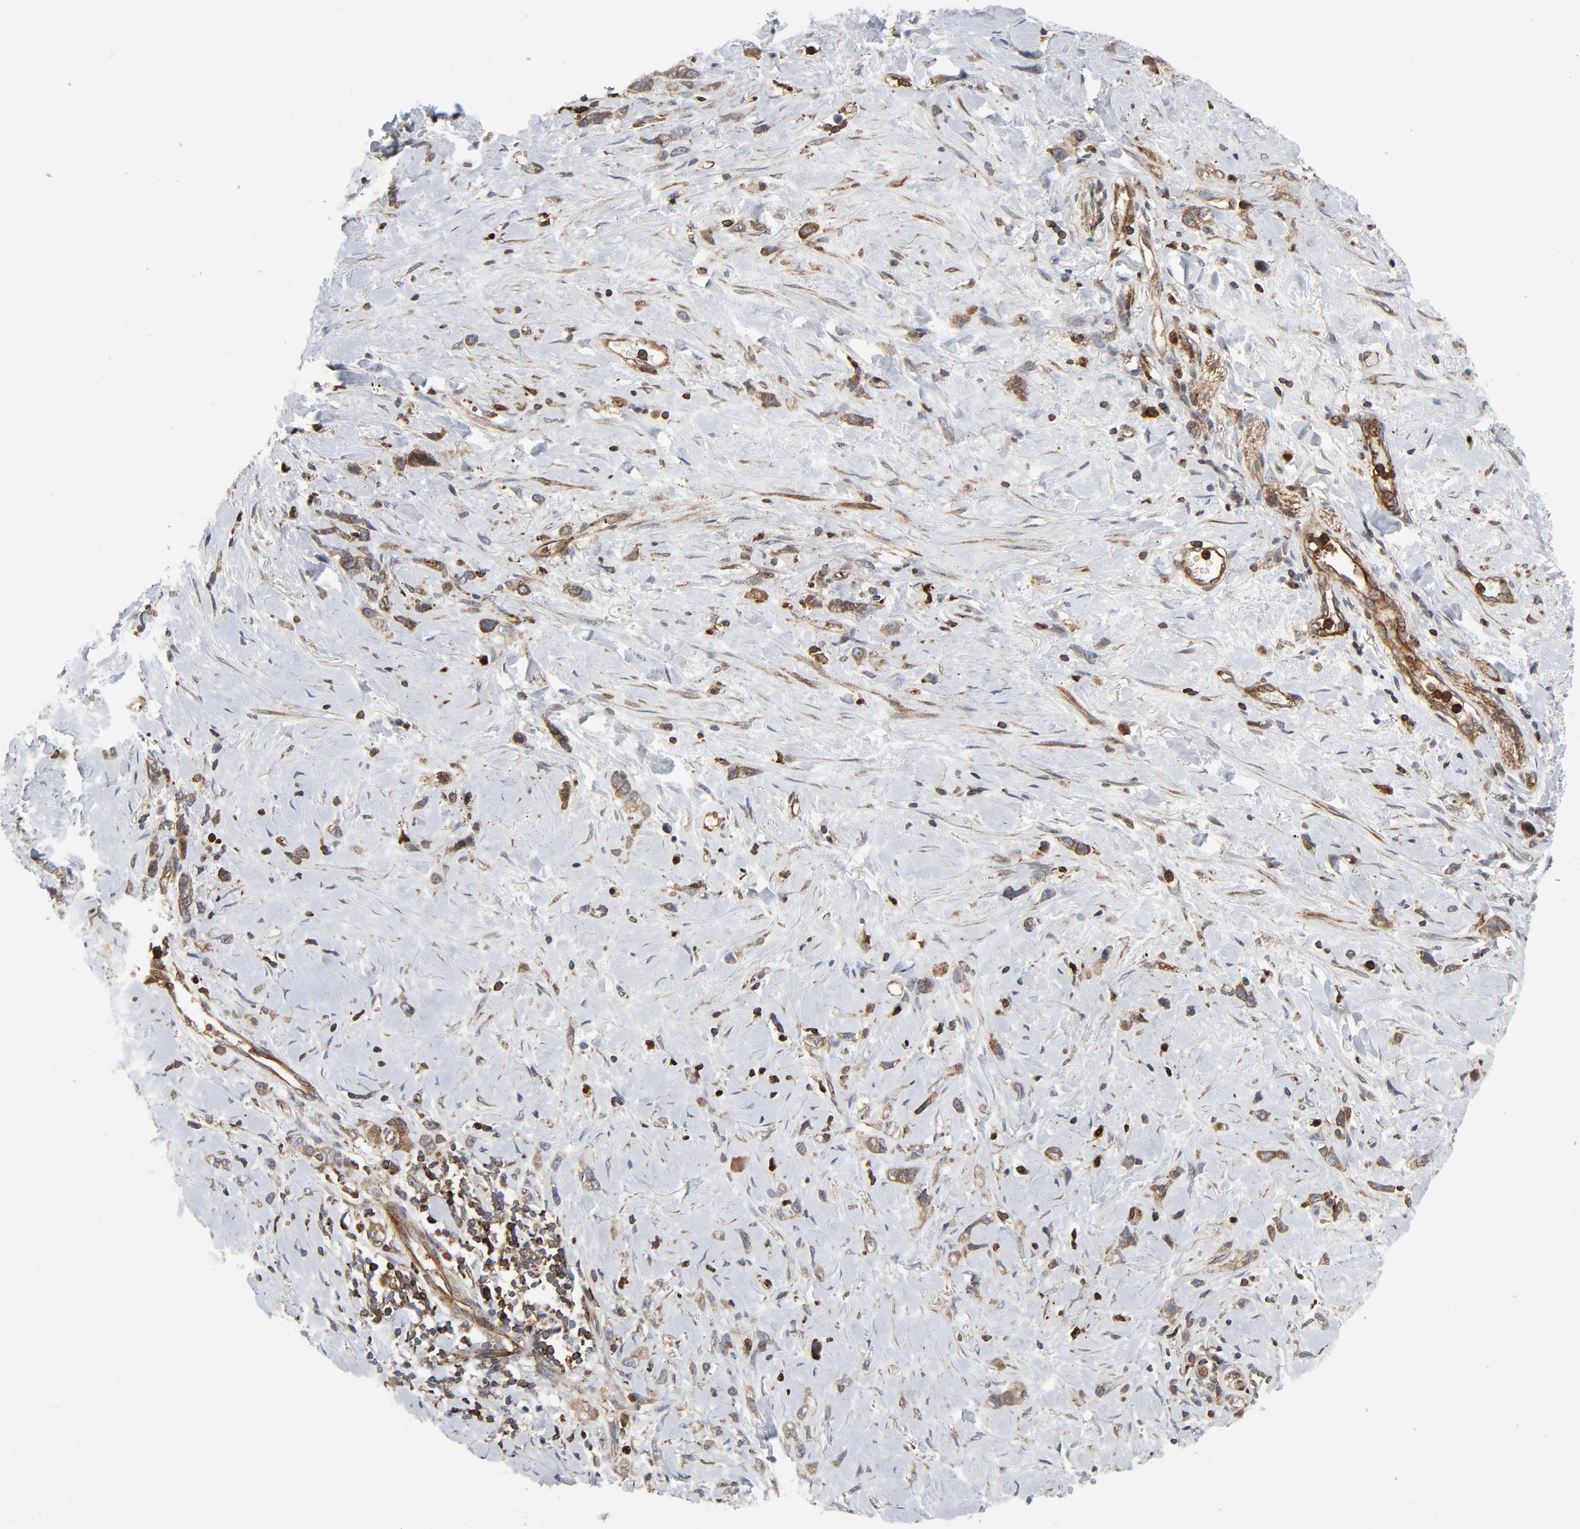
{"staining": {"intensity": "moderate", "quantity": ">75%", "location": "cytoplasmic/membranous"}, "tissue": "stomach cancer", "cell_type": "Tumor cells", "image_type": "cancer", "snomed": [{"axis": "morphology", "description": "Normal tissue, NOS"}, {"axis": "morphology", "description": "Adenocarcinoma, NOS"}, {"axis": "morphology", "description": "Adenocarcinoma, High grade"}, {"axis": "topography", "description": "Stomach, upper"}, {"axis": "topography", "description": "Stomach"}], "caption": "Protein analysis of stomach cancer tissue exhibits moderate cytoplasmic/membranous staining in approximately >75% of tumor cells.", "gene": "YES1", "patient": {"sex": "female", "age": 65}}